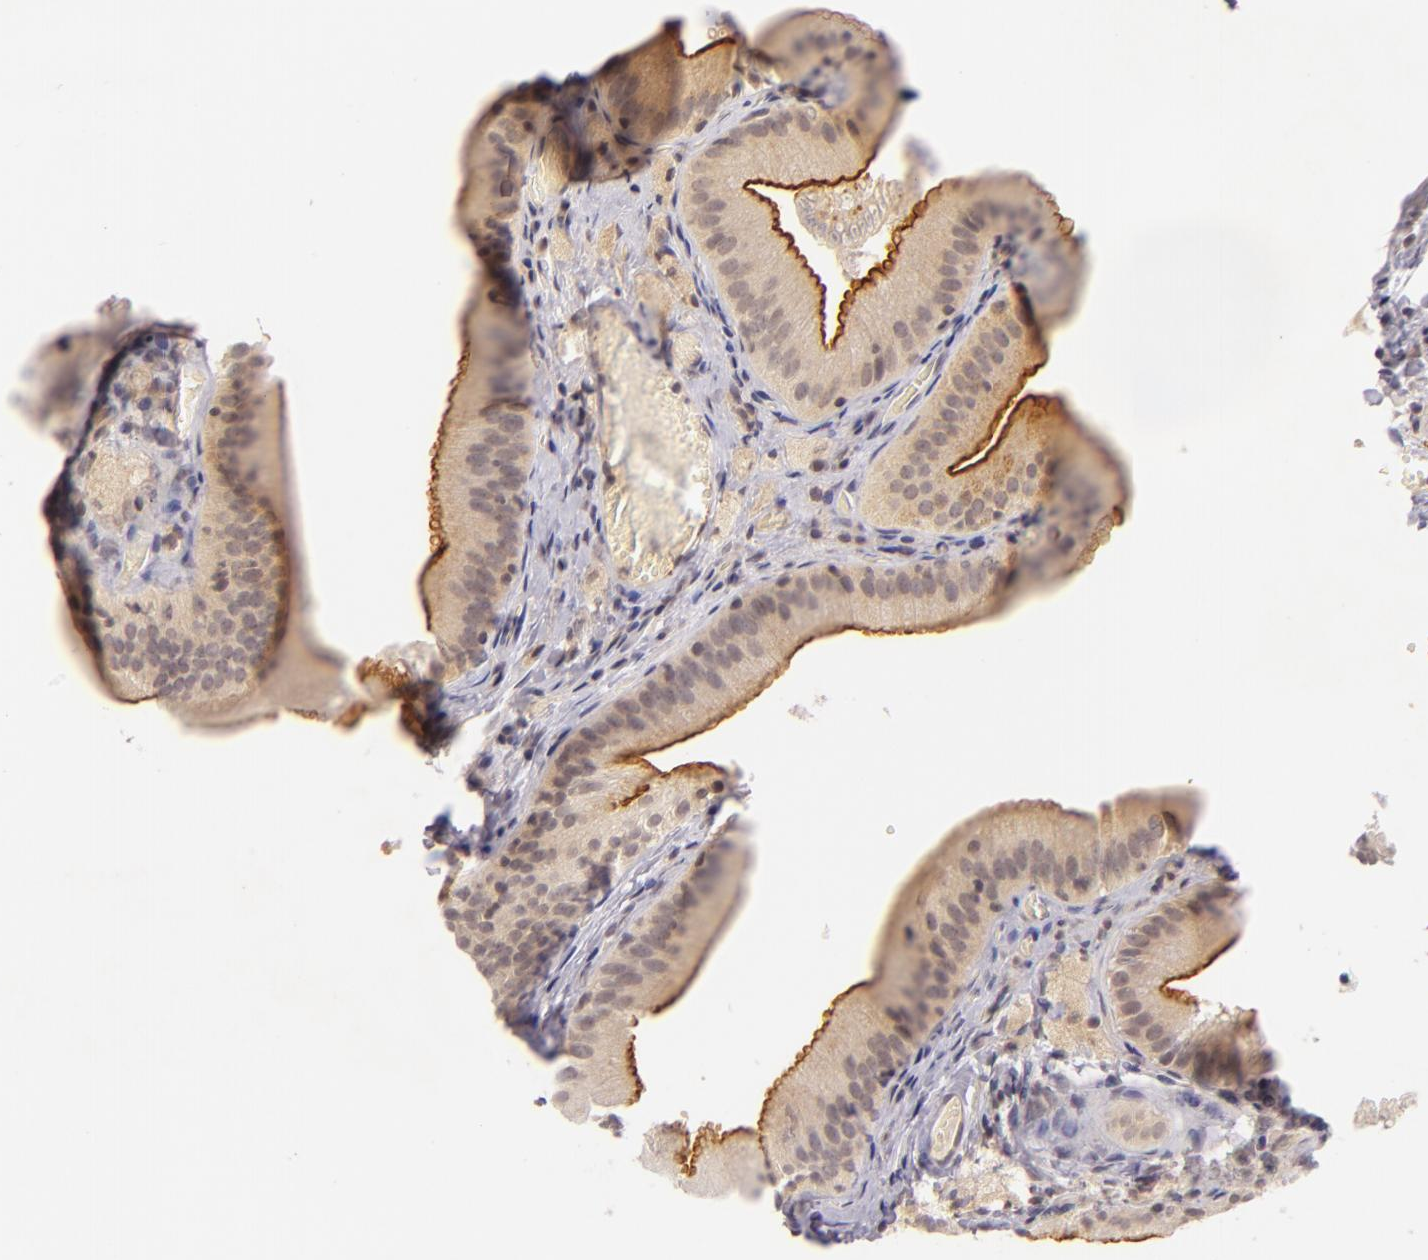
{"staining": {"intensity": "moderate", "quantity": ">75%", "location": "cytoplasmic/membranous"}, "tissue": "gallbladder", "cell_type": "Glandular cells", "image_type": "normal", "snomed": [{"axis": "morphology", "description": "Normal tissue, NOS"}, {"axis": "topography", "description": "Gallbladder"}], "caption": "Immunohistochemical staining of normal gallbladder demonstrates >75% levels of moderate cytoplasmic/membranous protein expression in approximately >75% of glandular cells.", "gene": "CASP8", "patient": {"sex": "female", "age": 24}}